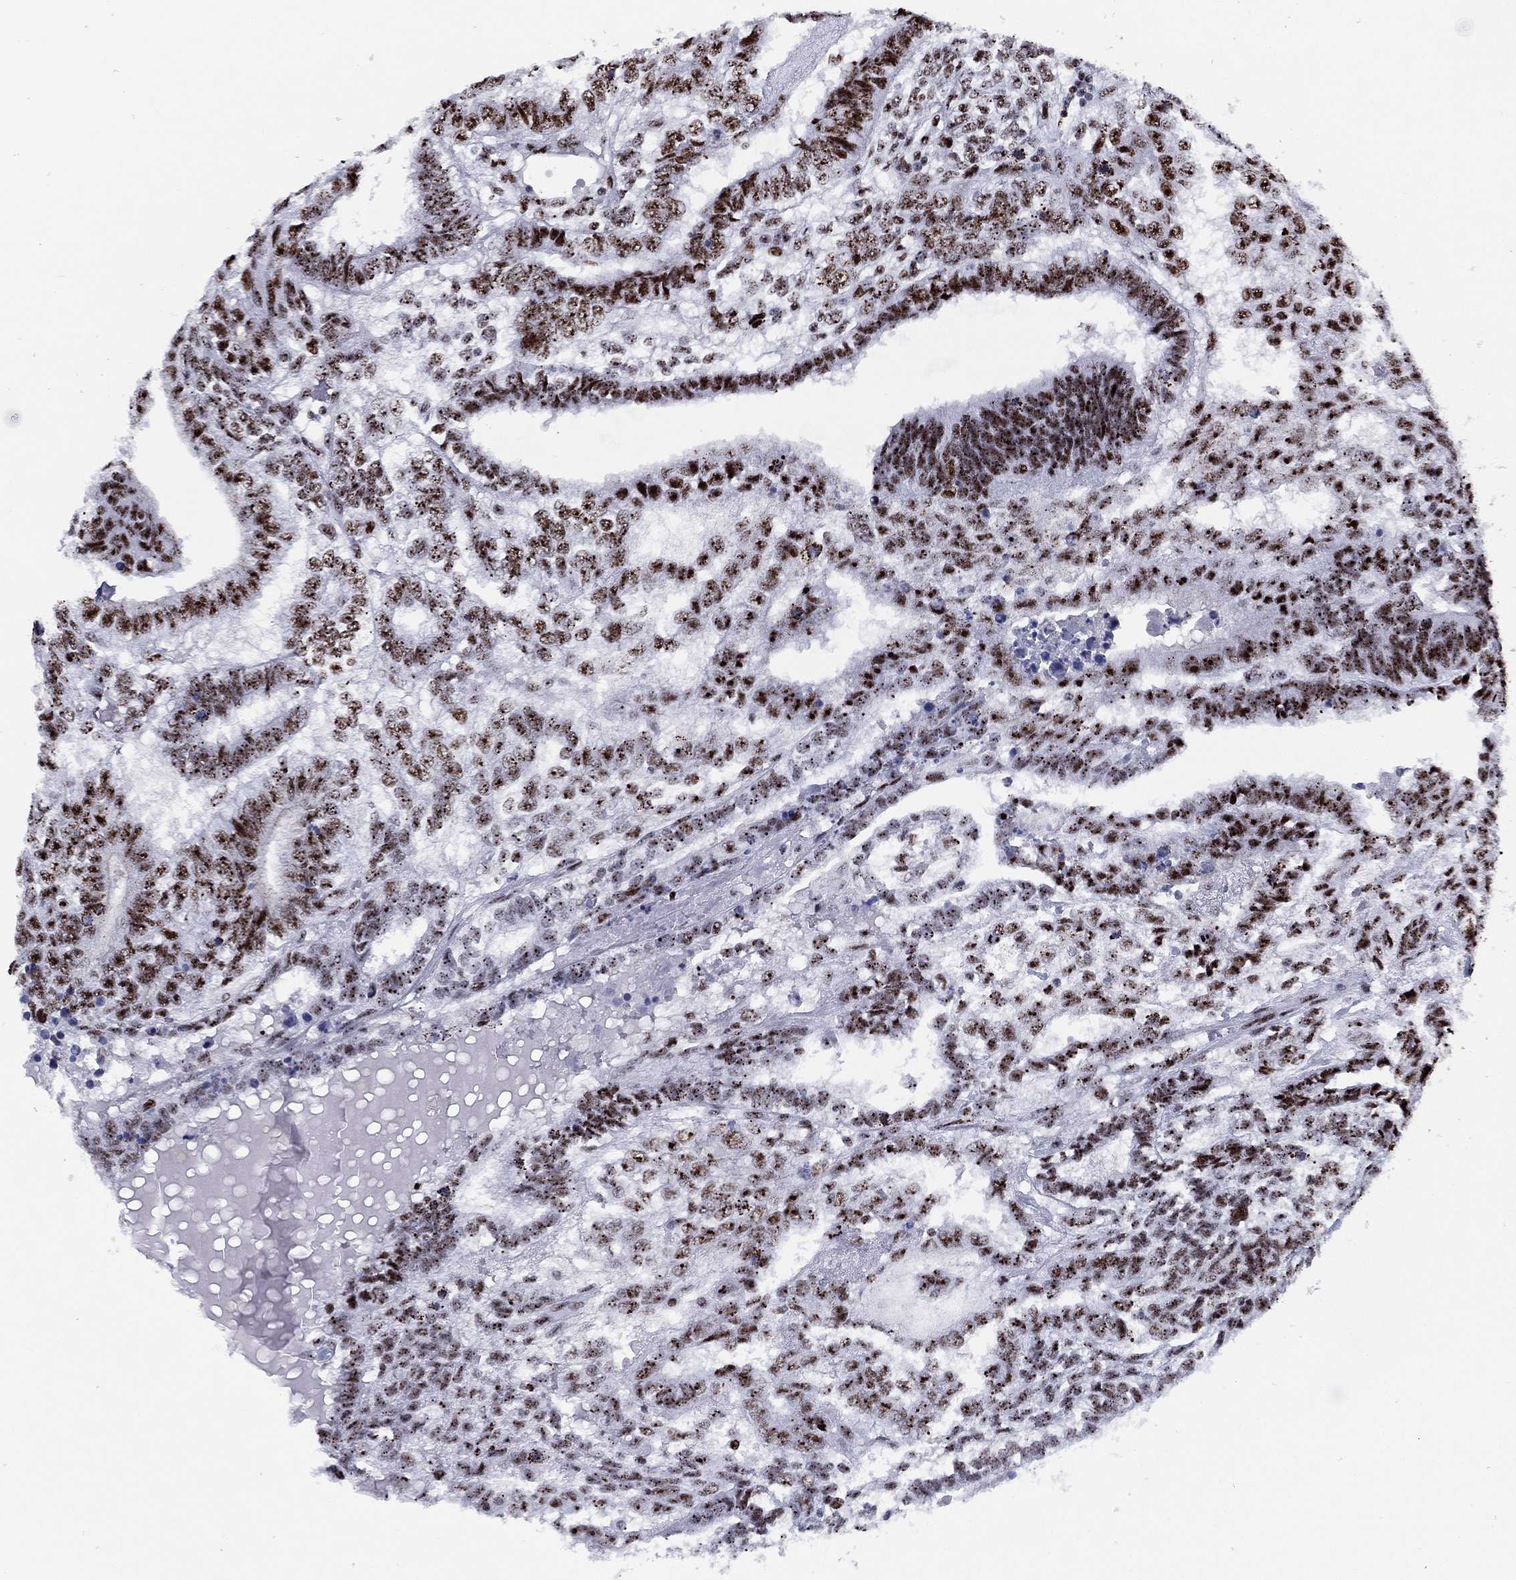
{"staining": {"intensity": "strong", "quantity": ">75%", "location": "nuclear"}, "tissue": "testis cancer", "cell_type": "Tumor cells", "image_type": "cancer", "snomed": [{"axis": "morphology", "description": "Seminoma, NOS"}, {"axis": "morphology", "description": "Carcinoma, Embryonal, NOS"}, {"axis": "topography", "description": "Testis"}], "caption": "Embryonal carcinoma (testis) stained with a protein marker reveals strong staining in tumor cells.", "gene": "CYB561D2", "patient": {"sex": "male", "age": 41}}